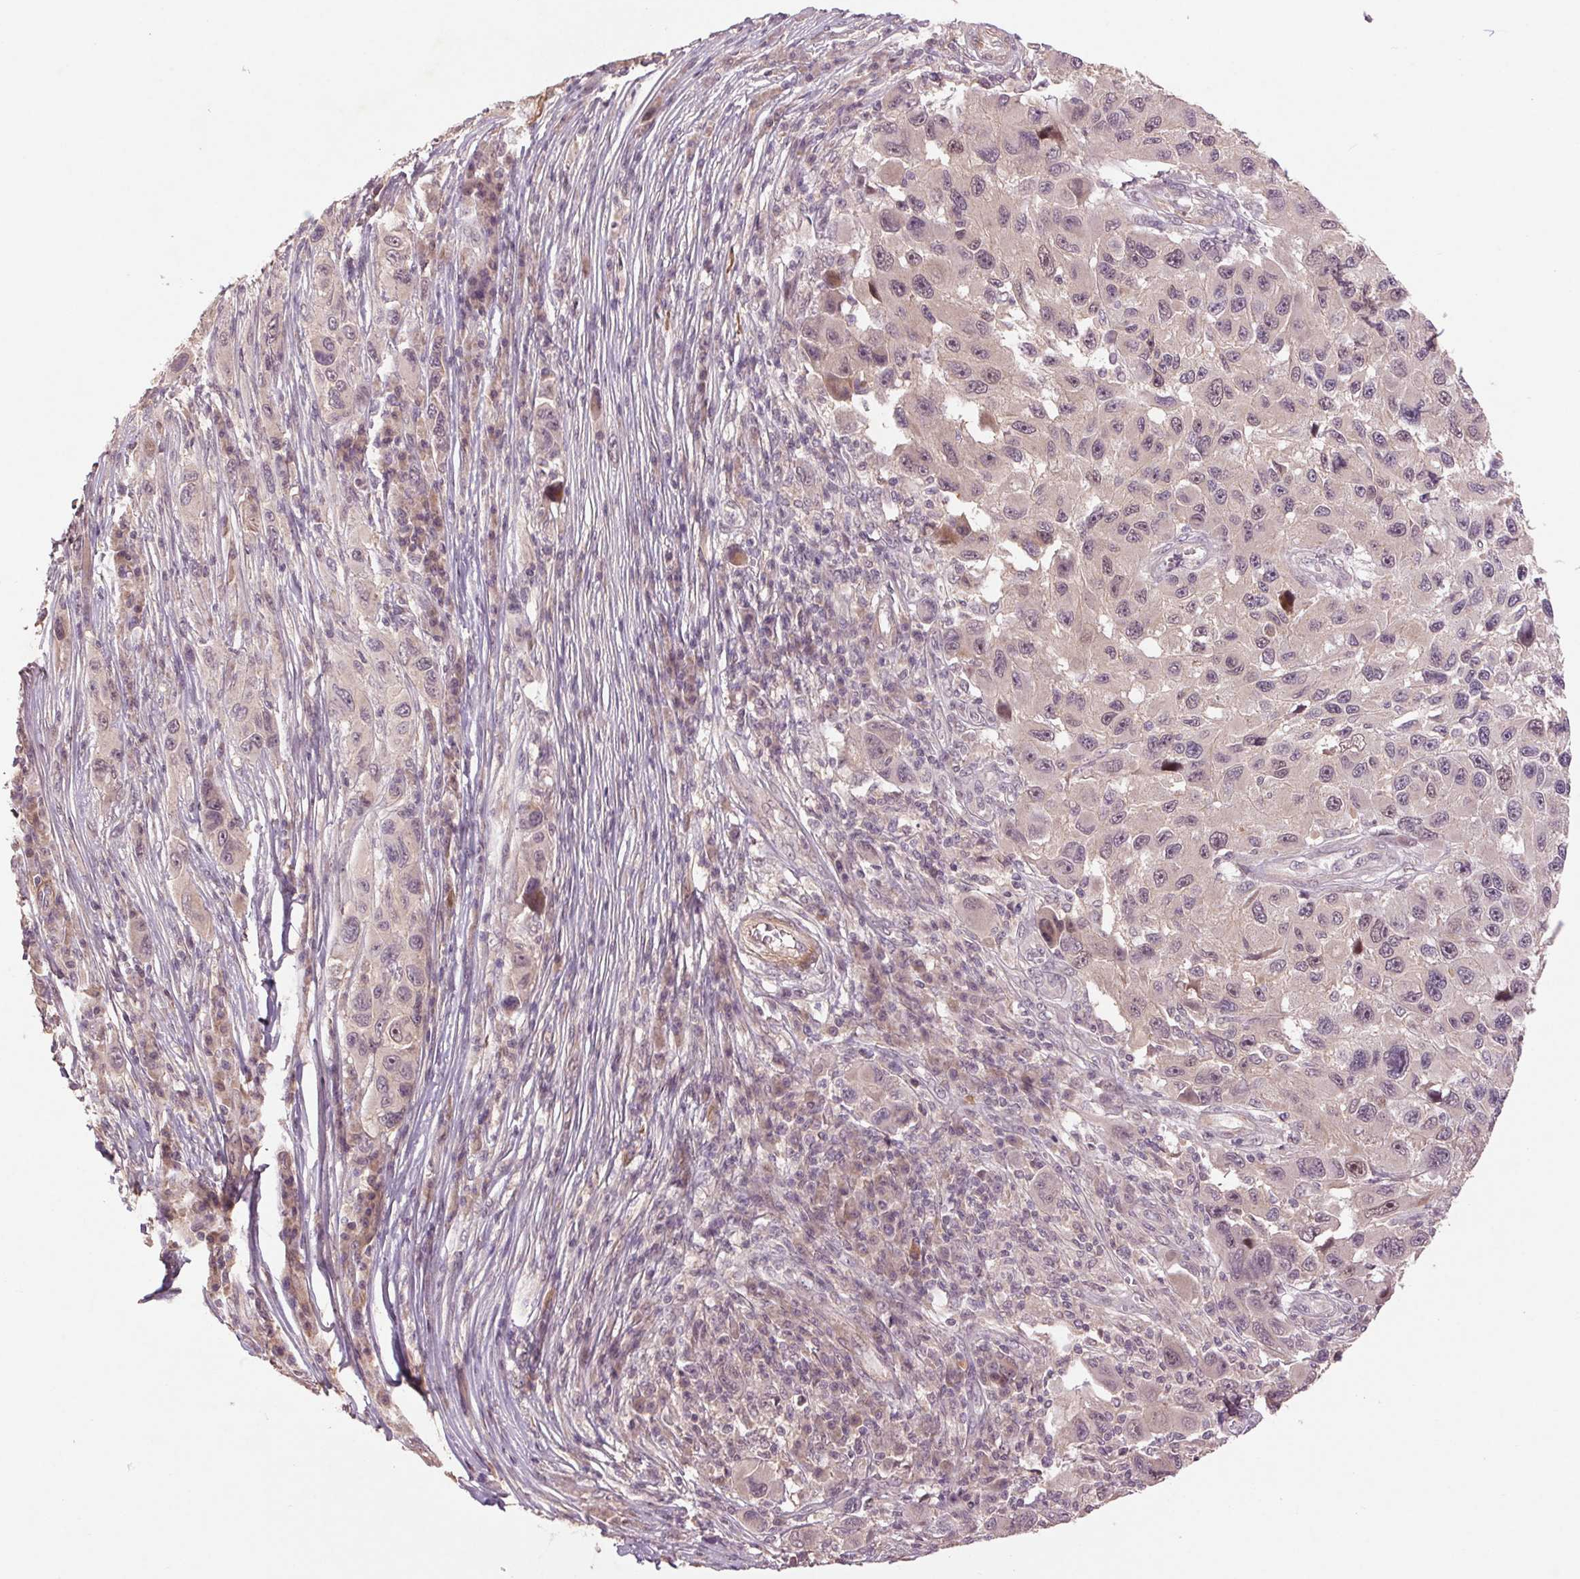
{"staining": {"intensity": "weak", "quantity": "25%-75%", "location": "nuclear"}, "tissue": "melanoma", "cell_type": "Tumor cells", "image_type": "cancer", "snomed": [{"axis": "morphology", "description": "Malignant melanoma, NOS"}, {"axis": "topography", "description": "Skin"}], "caption": "This image demonstrates IHC staining of melanoma, with low weak nuclear positivity in approximately 25%-75% of tumor cells.", "gene": "SMLR1", "patient": {"sex": "male", "age": 53}}